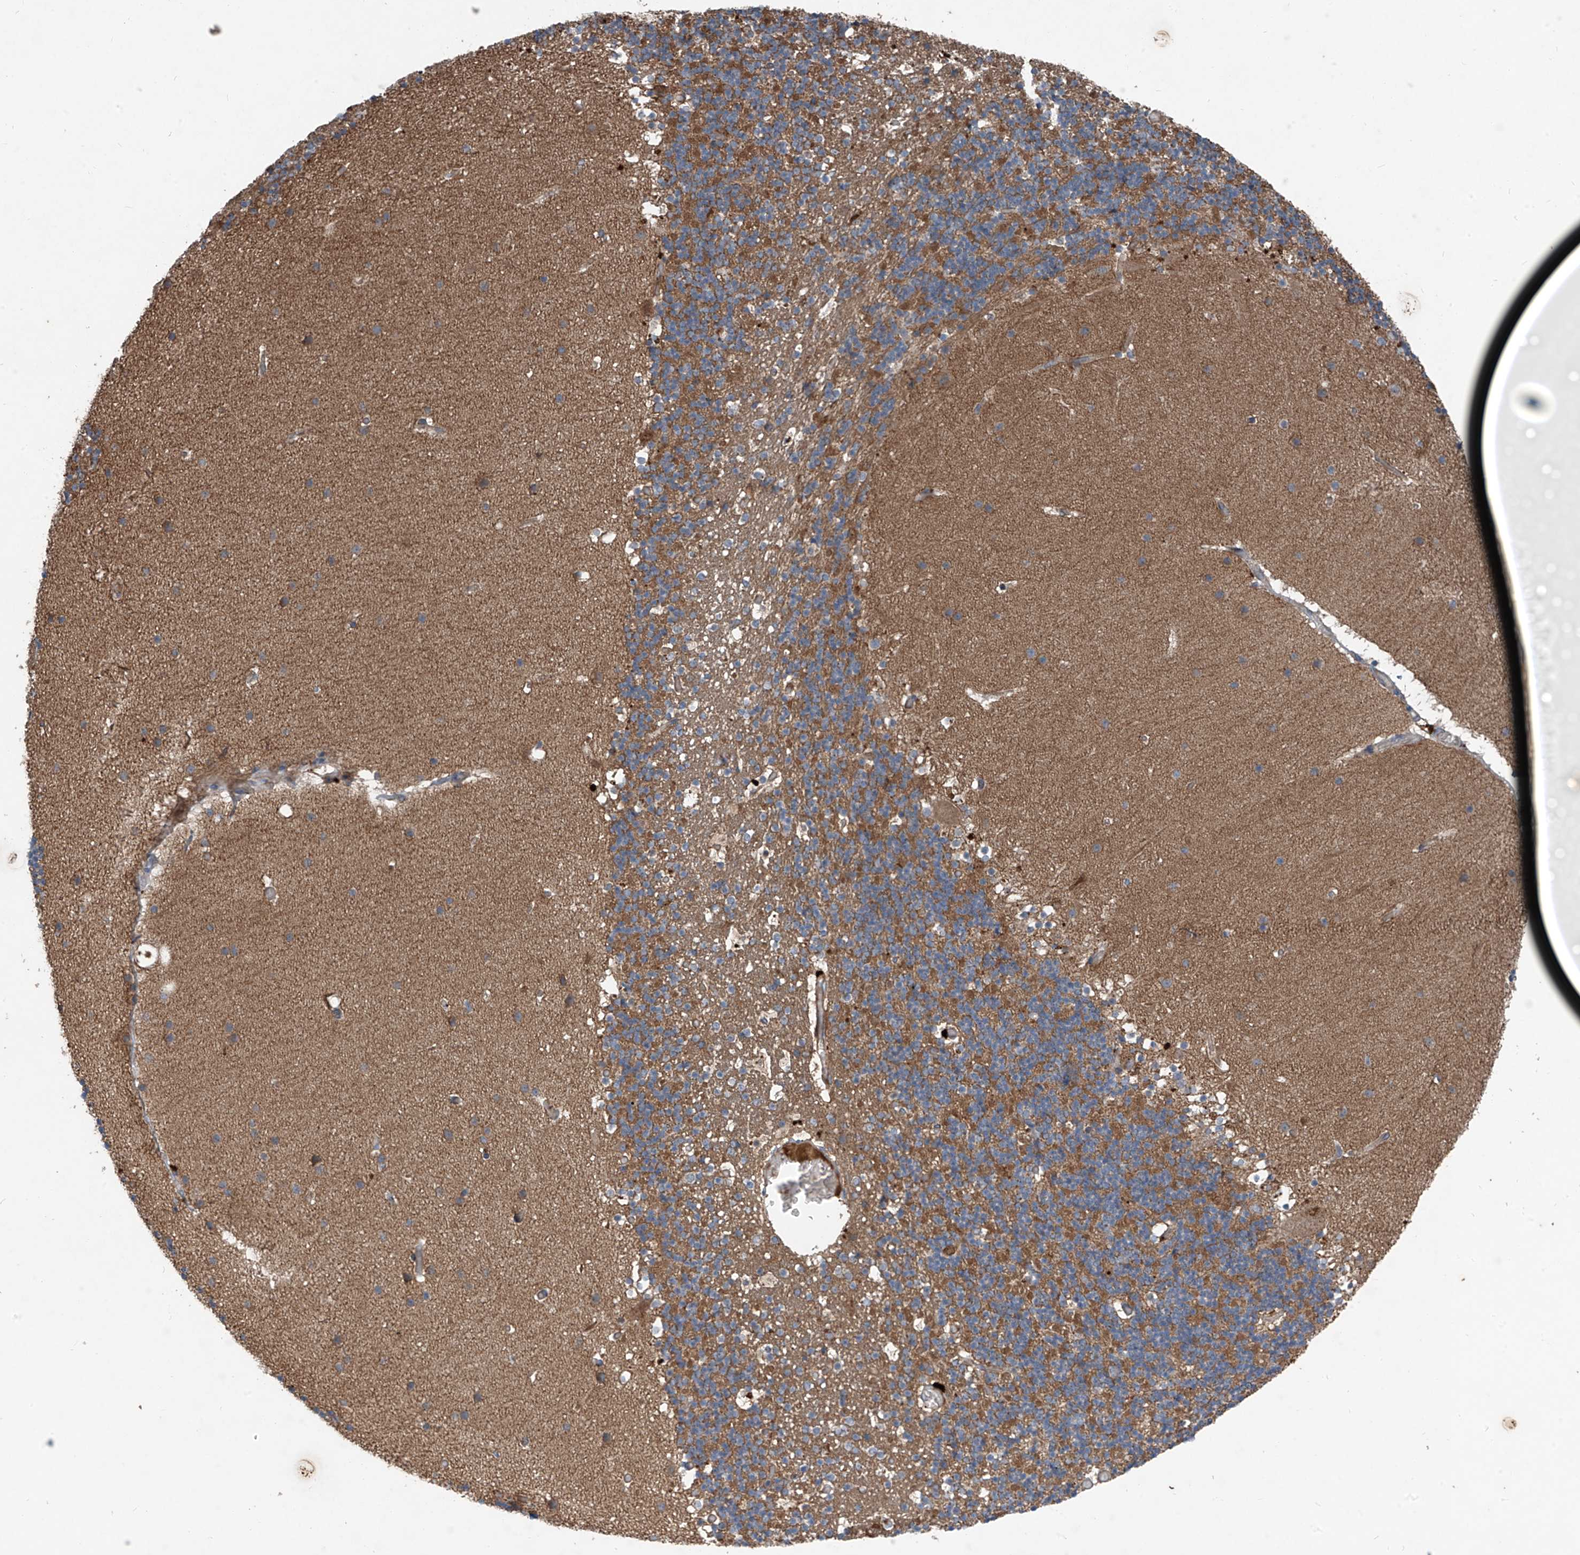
{"staining": {"intensity": "moderate", "quantity": ">75%", "location": "cytoplasmic/membranous"}, "tissue": "cerebellum", "cell_type": "Cells in granular layer", "image_type": "normal", "snomed": [{"axis": "morphology", "description": "Normal tissue, NOS"}, {"axis": "topography", "description": "Cerebellum"}], "caption": "Cerebellum stained with DAB (3,3'-diaminobenzidine) IHC exhibits medium levels of moderate cytoplasmic/membranous staining in about >75% of cells in granular layer.", "gene": "FOXRED2", "patient": {"sex": "male", "age": 57}}